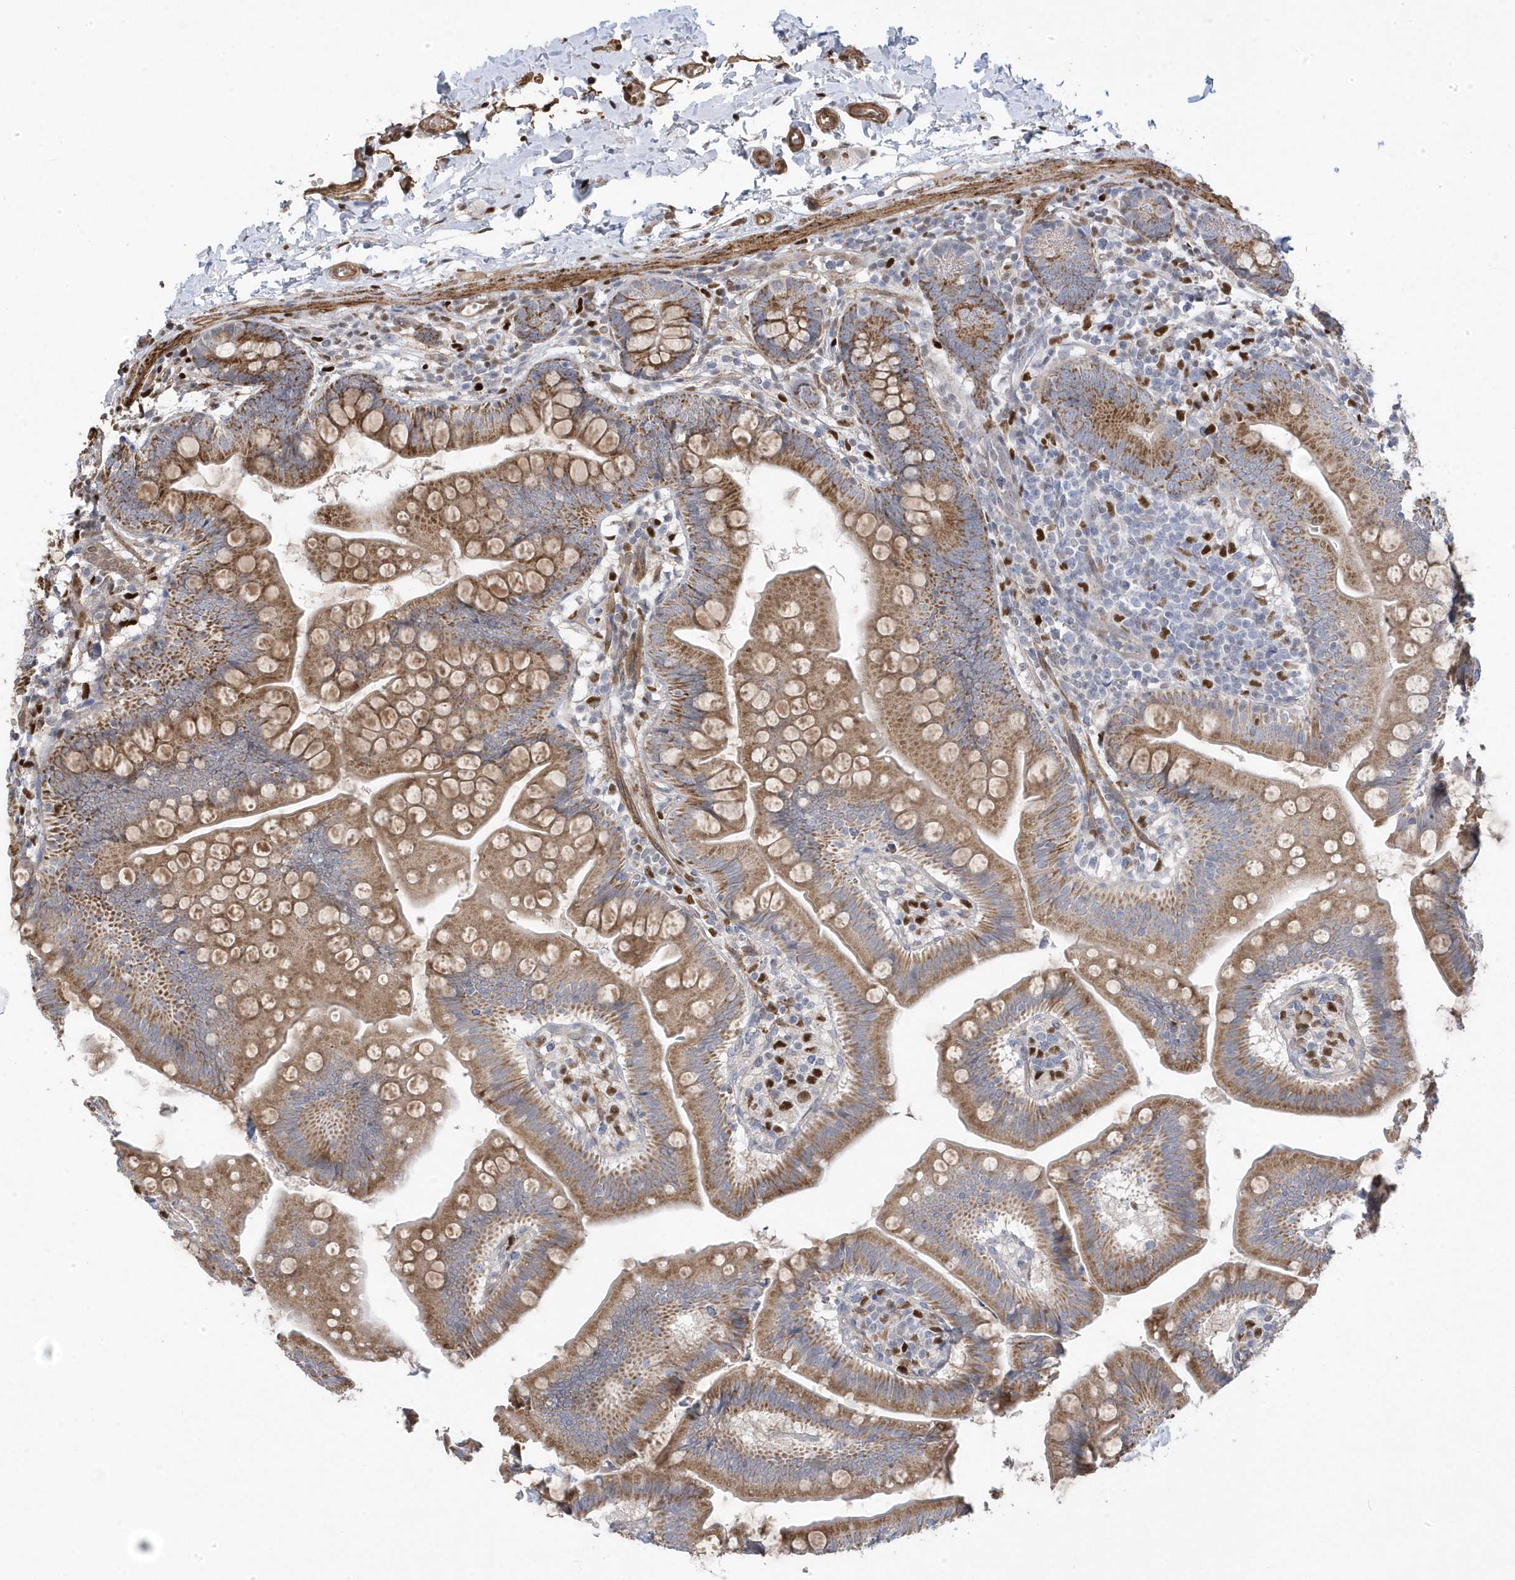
{"staining": {"intensity": "moderate", "quantity": ">75%", "location": "cytoplasmic/membranous"}, "tissue": "small intestine", "cell_type": "Glandular cells", "image_type": "normal", "snomed": [{"axis": "morphology", "description": "Normal tissue, NOS"}, {"axis": "topography", "description": "Small intestine"}], "caption": "Immunohistochemical staining of benign small intestine shows medium levels of moderate cytoplasmic/membranous expression in about >75% of glandular cells.", "gene": "GTPBP6", "patient": {"sex": "male", "age": 7}}